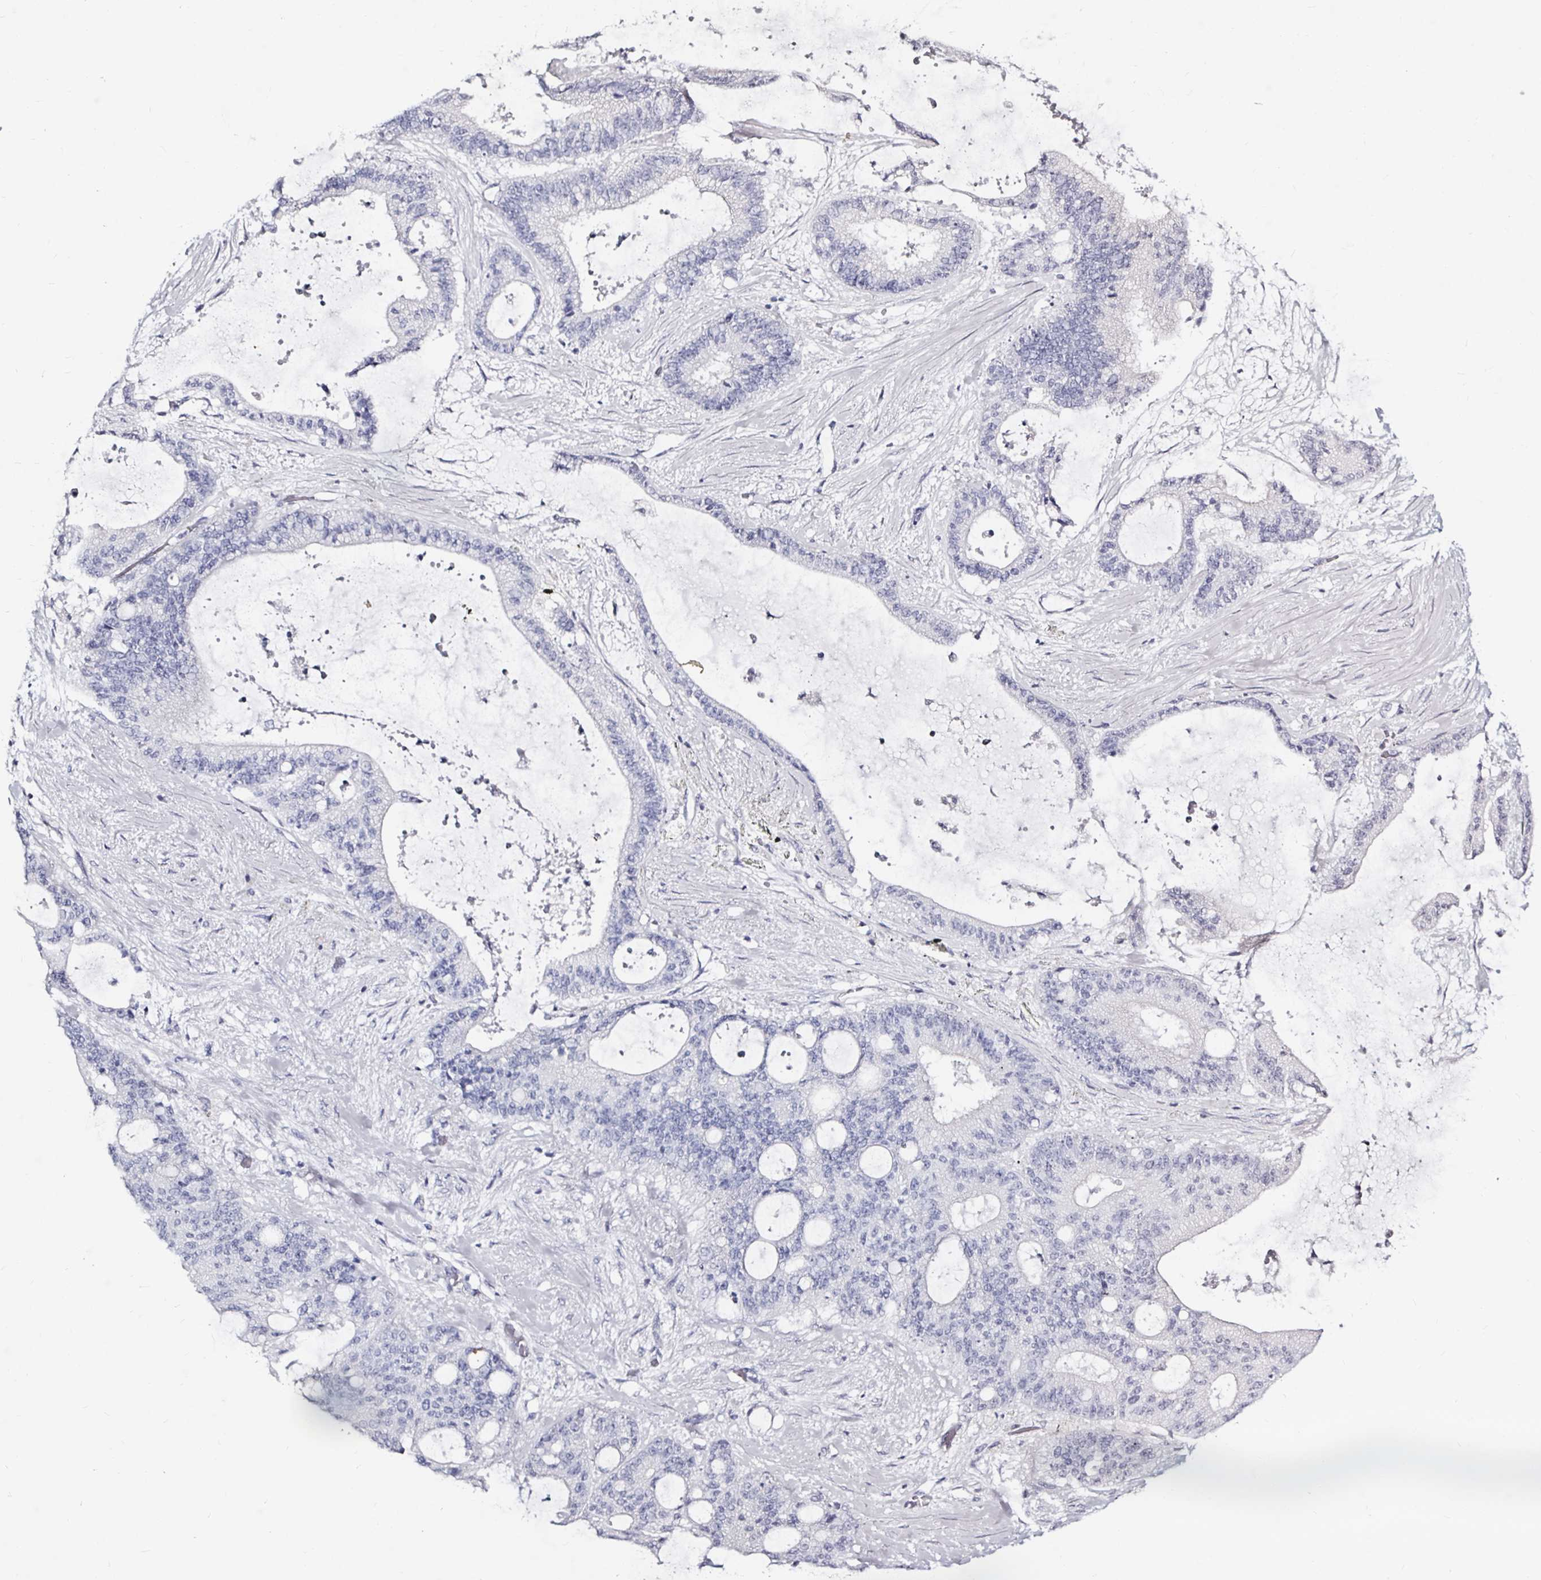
{"staining": {"intensity": "negative", "quantity": "none", "location": "none"}, "tissue": "liver cancer", "cell_type": "Tumor cells", "image_type": "cancer", "snomed": [{"axis": "morphology", "description": "Normal tissue, NOS"}, {"axis": "morphology", "description": "Cholangiocarcinoma"}, {"axis": "topography", "description": "Liver"}, {"axis": "topography", "description": "Peripheral nerve tissue"}], "caption": "Immunohistochemistry micrograph of neoplastic tissue: liver cancer (cholangiocarcinoma) stained with DAB (3,3'-diaminobenzidine) exhibits no significant protein expression in tumor cells.", "gene": "LUZP4", "patient": {"sex": "female", "age": 73}}